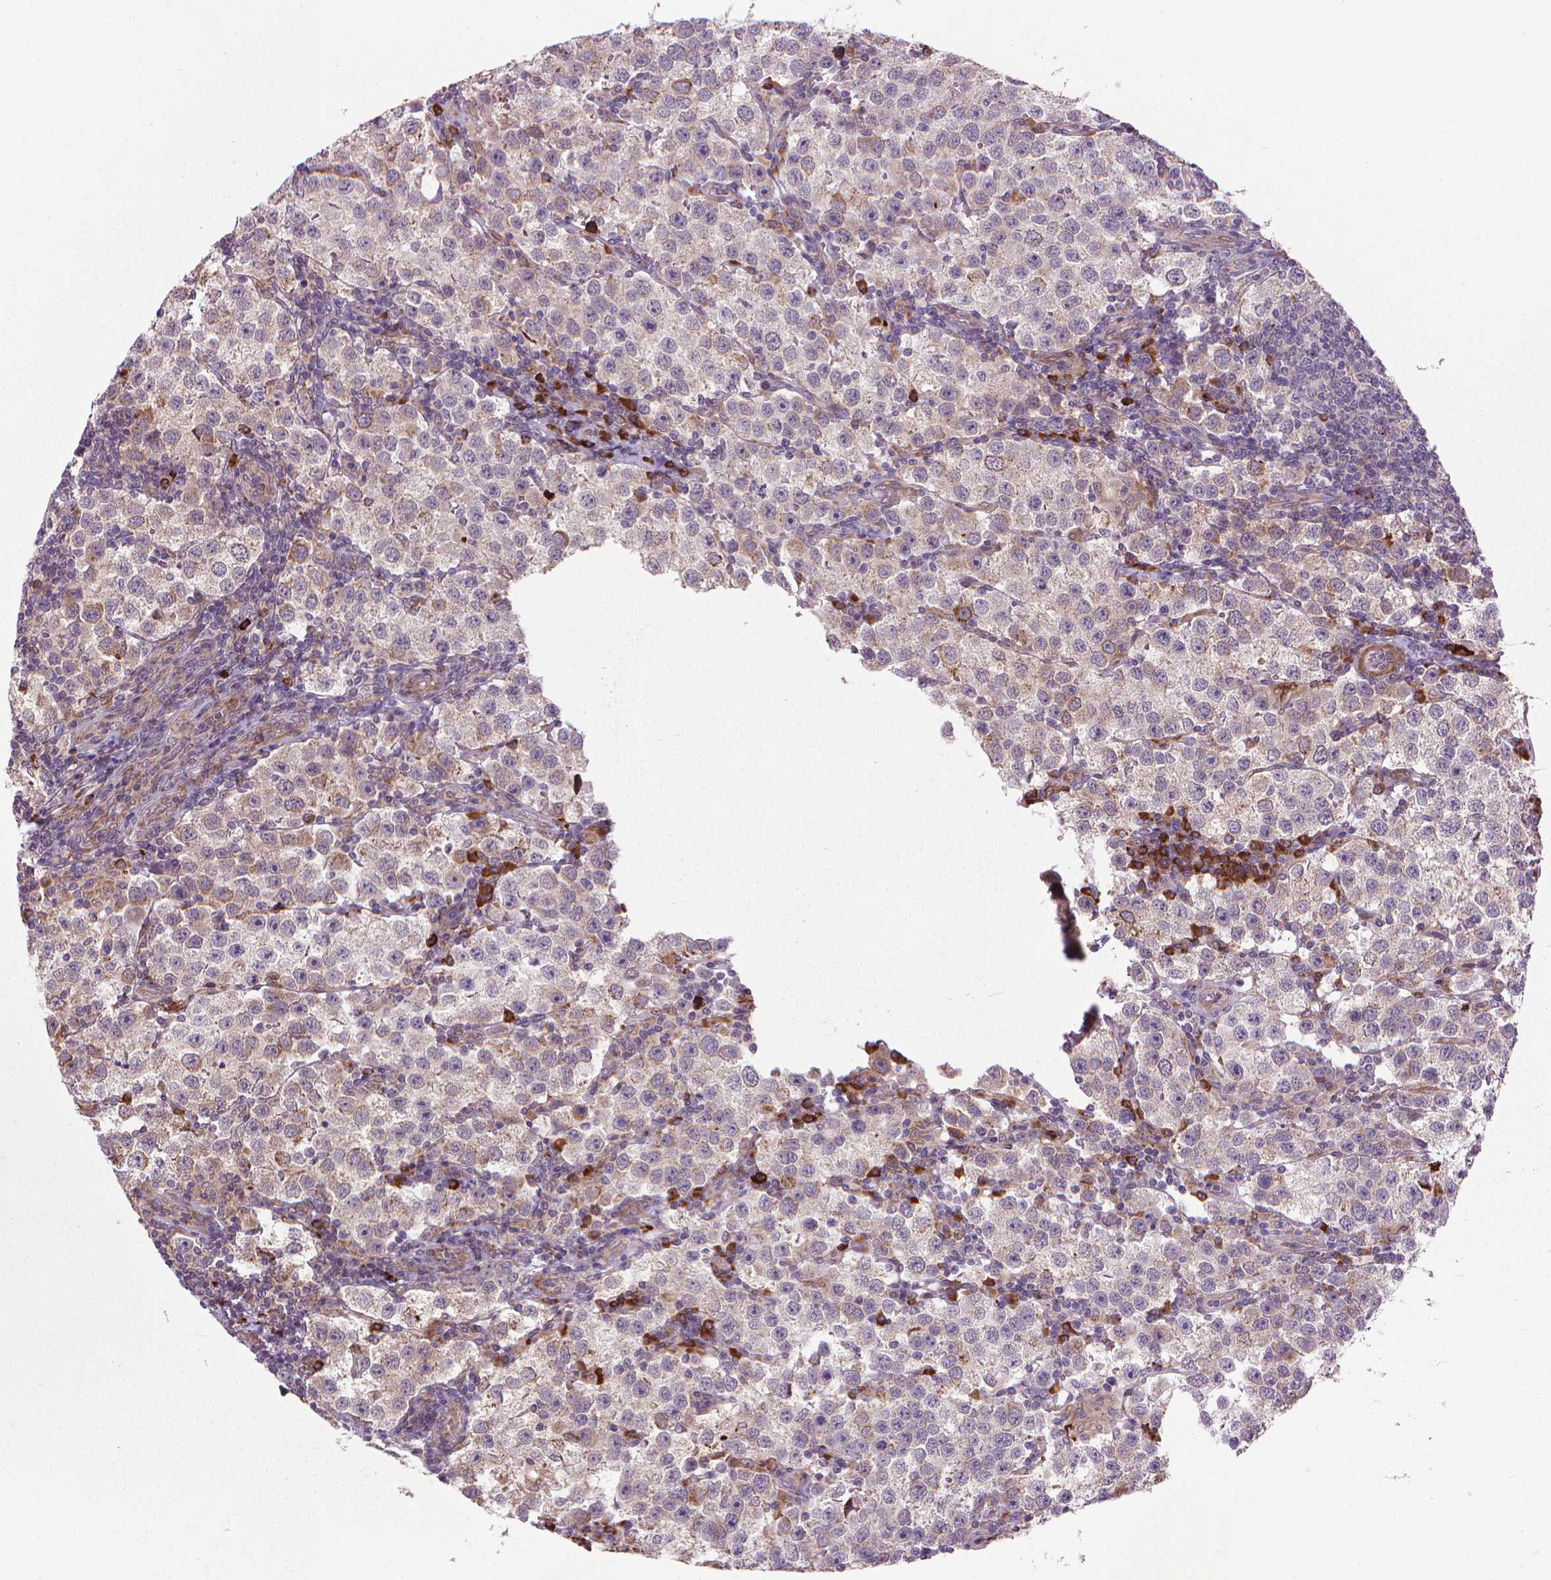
{"staining": {"intensity": "weak", "quantity": "25%-75%", "location": "cytoplasmic/membranous"}, "tissue": "testis cancer", "cell_type": "Tumor cells", "image_type": "cancer", "snomed": [{"axis": "morphology", "description": "Seminoma, NOS"}, {"axis": "topography", "description": "Testis"}], "caption": "Tumor cells show low levels of weak cytoplasmic/membranous expression in about 25%-75% of cells in human testis cancer (seminoma). (Stains: DAB in brown, nuclei in blue, Microscopy: brightfield microscopy at high magnification).", "gene": "MYH14", "patient": {"sex": "male", "age": 37}}